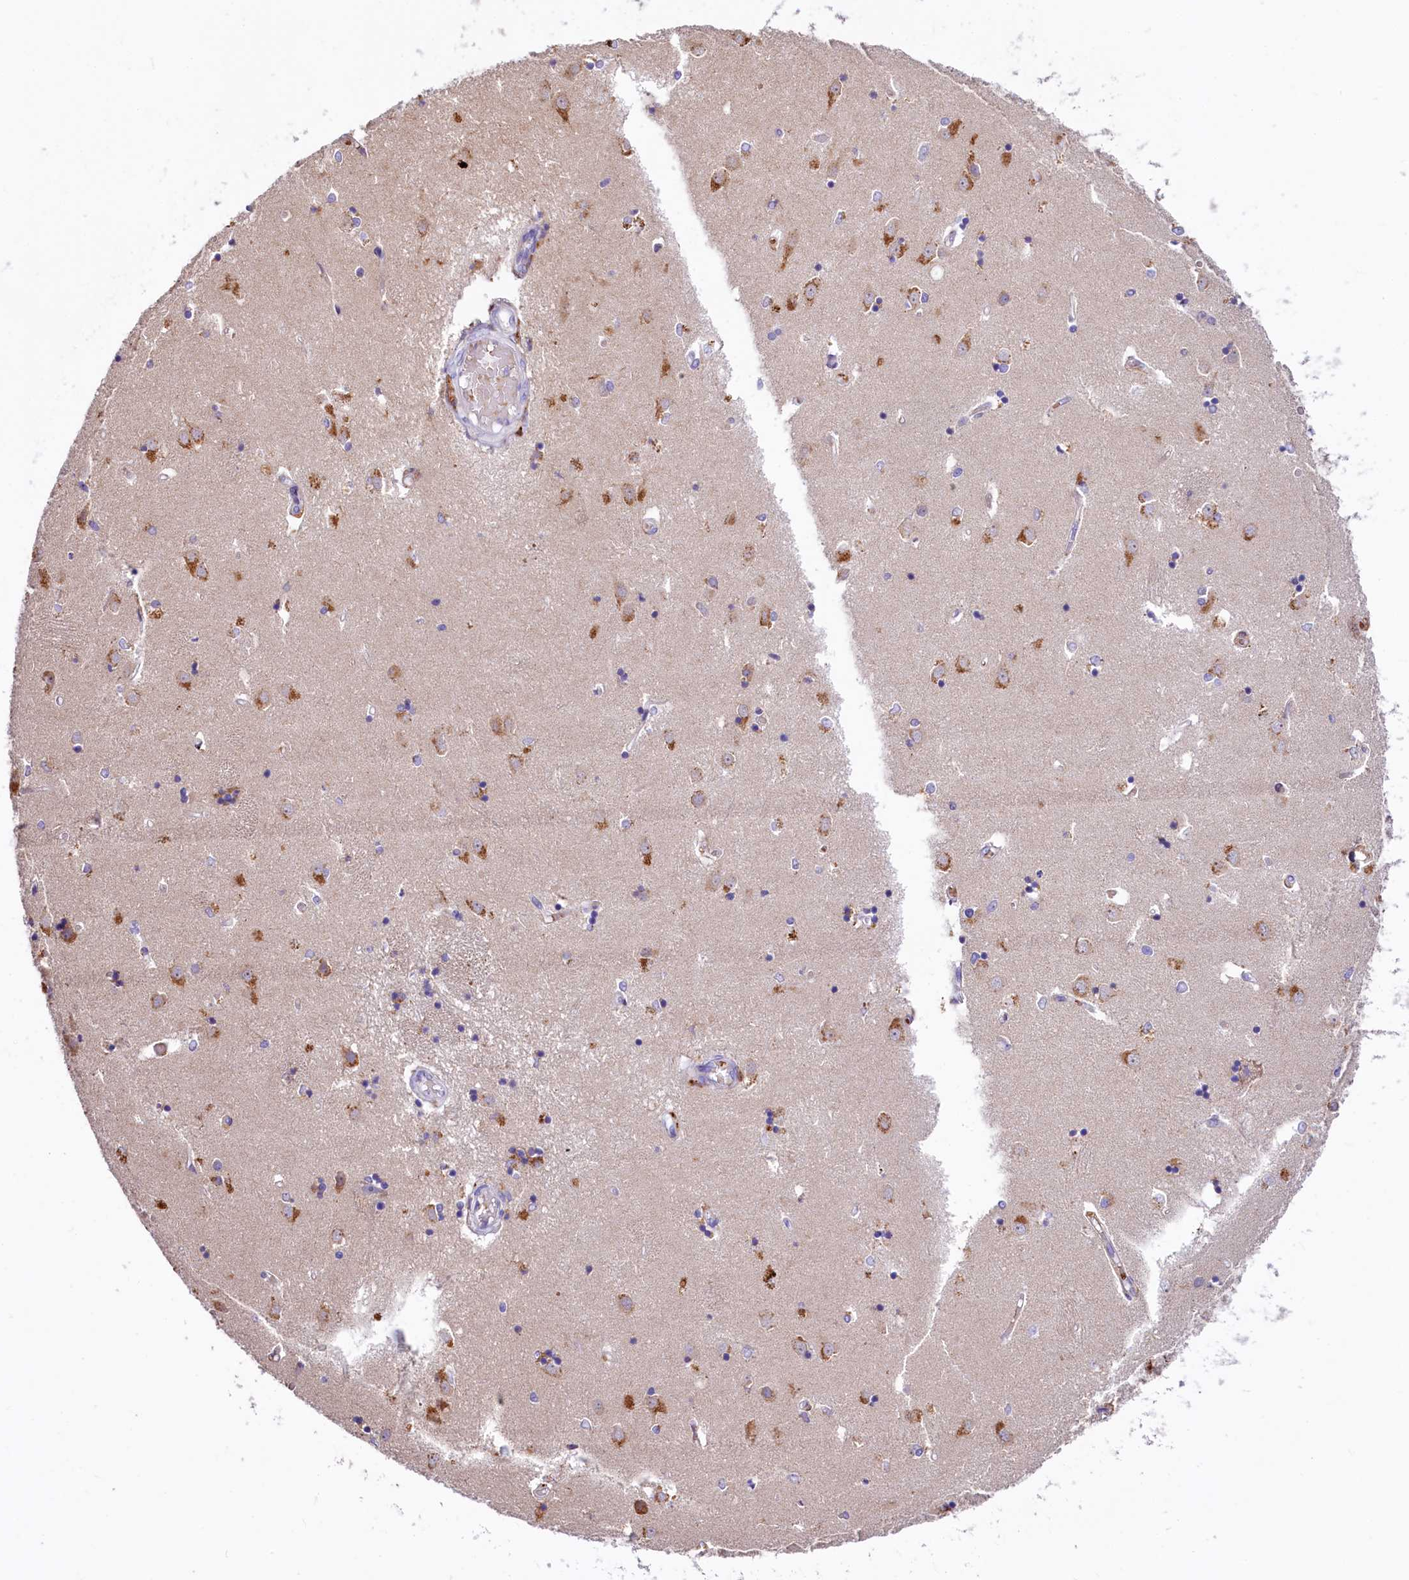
{"staining": {"intensity": "negative", "quantity": "none", "location": "none"}, "tissue": "caudate", "cell_type": "Glial cells", "image_type": "normal", "snomed": [{"axis": "morphology", "description": "Normal tissue, NOS"}, {"axis": "topography", "description": "Lateral ventricle wall"}], "caption": "Glial cells are negative for protein expression in benign human caudate. The staining is performed using DAB (3,3'-diaminobenzidine) brown chromogen with nuclei counter-stained in using hematoxylin.", "gene": "HPS6", "patient": {"sex": "male", "age": 45}}